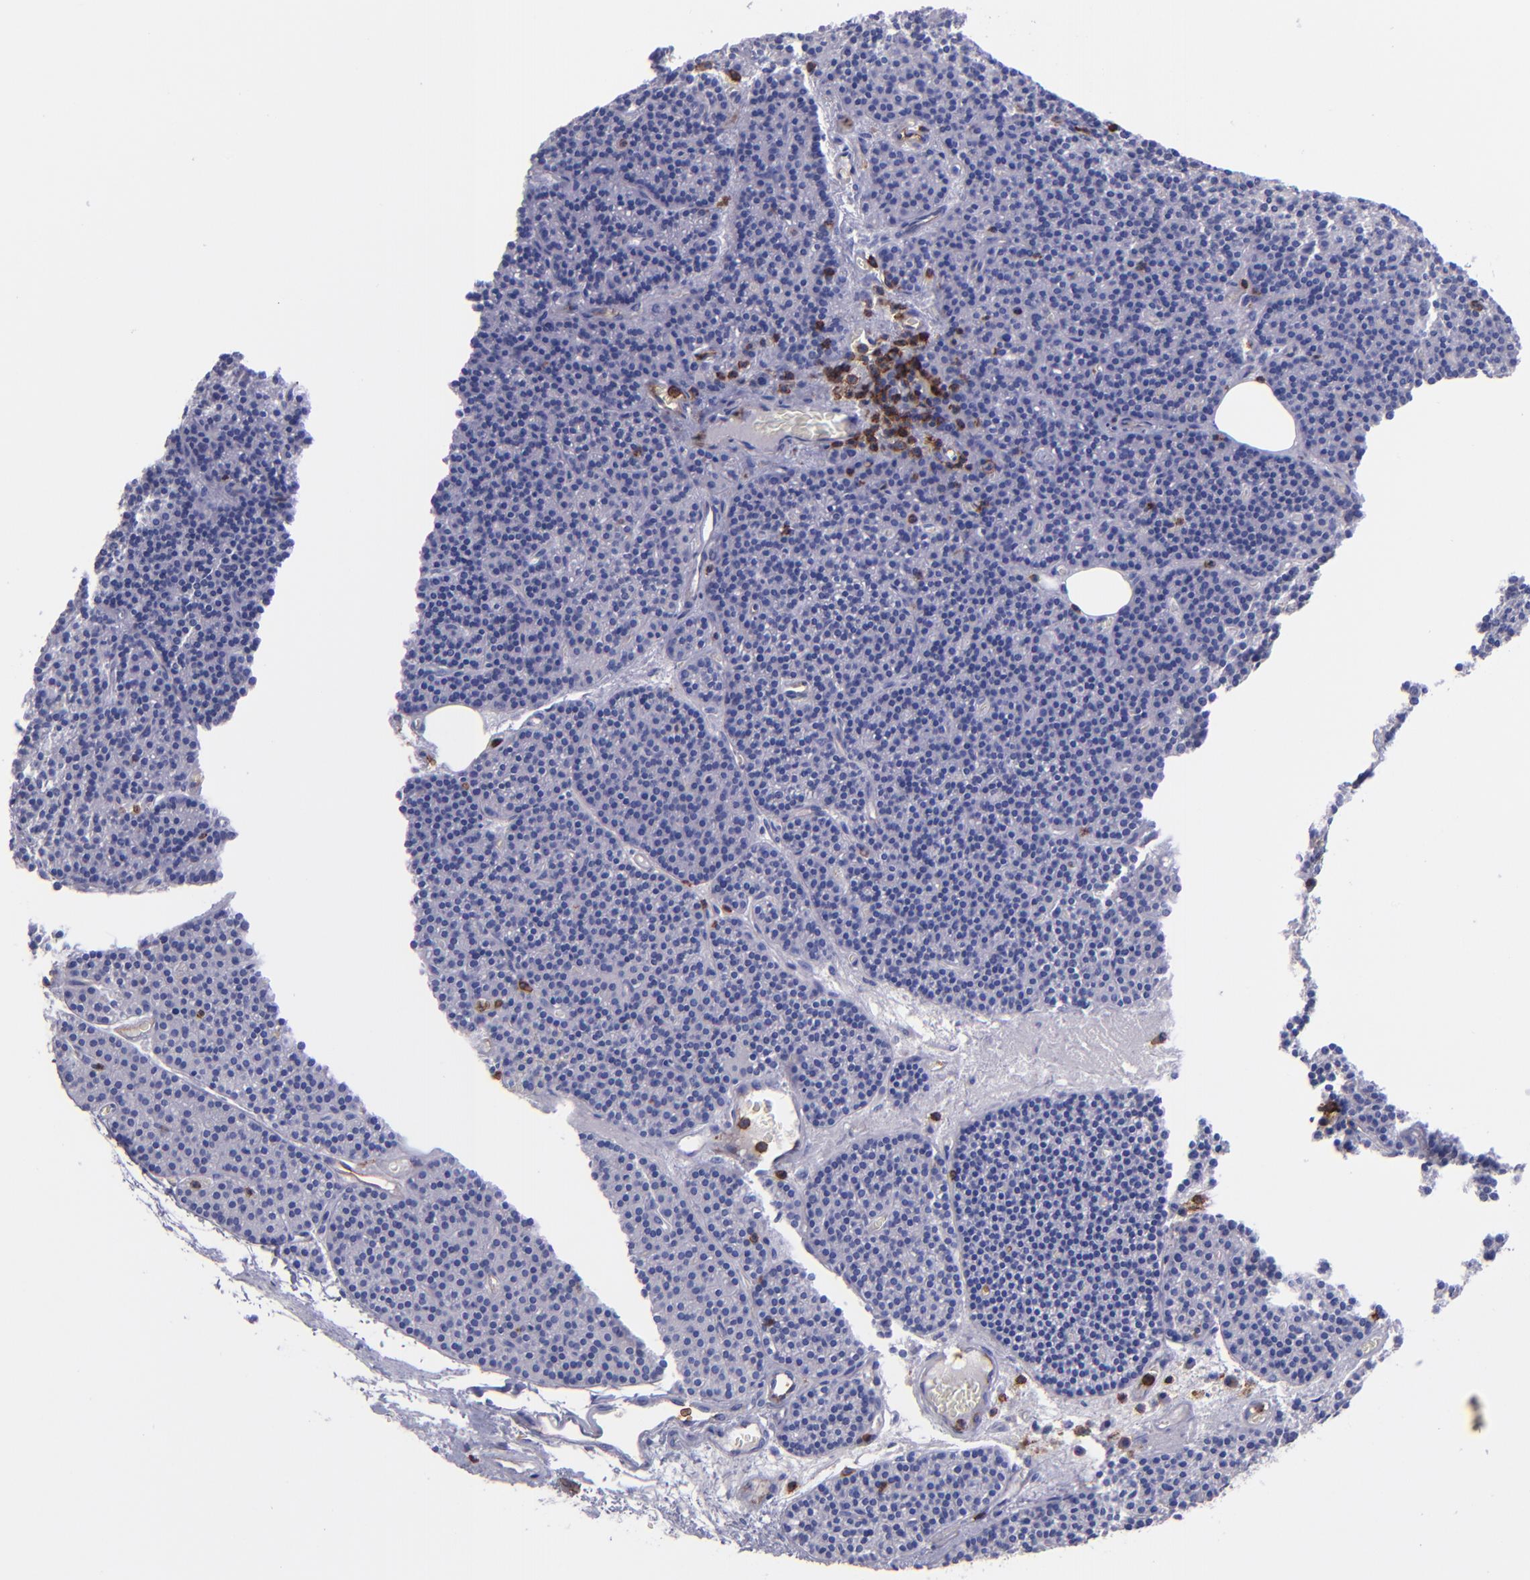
{"staining": {"intensity": "negative", "quantity": "none", "location": "none"}, "tissue": "parathyroid gland", "cell_type": "Glandular cells", "image_type": "normal", "snomed": [{"axis": "morphology", "description": "Normal tissue, NOS"}, {"axis": "topography", "description": "Parathyroid gland"}], "caption": "The immunohistochemistry (IHC) histopathology image has no significant positivity in glandular cells of parathyroid gland. (DAB (3,3'-diaminobenzidine) immunohistochemistry (IHC) visualized using brightfield microscopy, high magnification).", "gene": "ICAM3", "patient": {"sex": "male", "age": 57}}